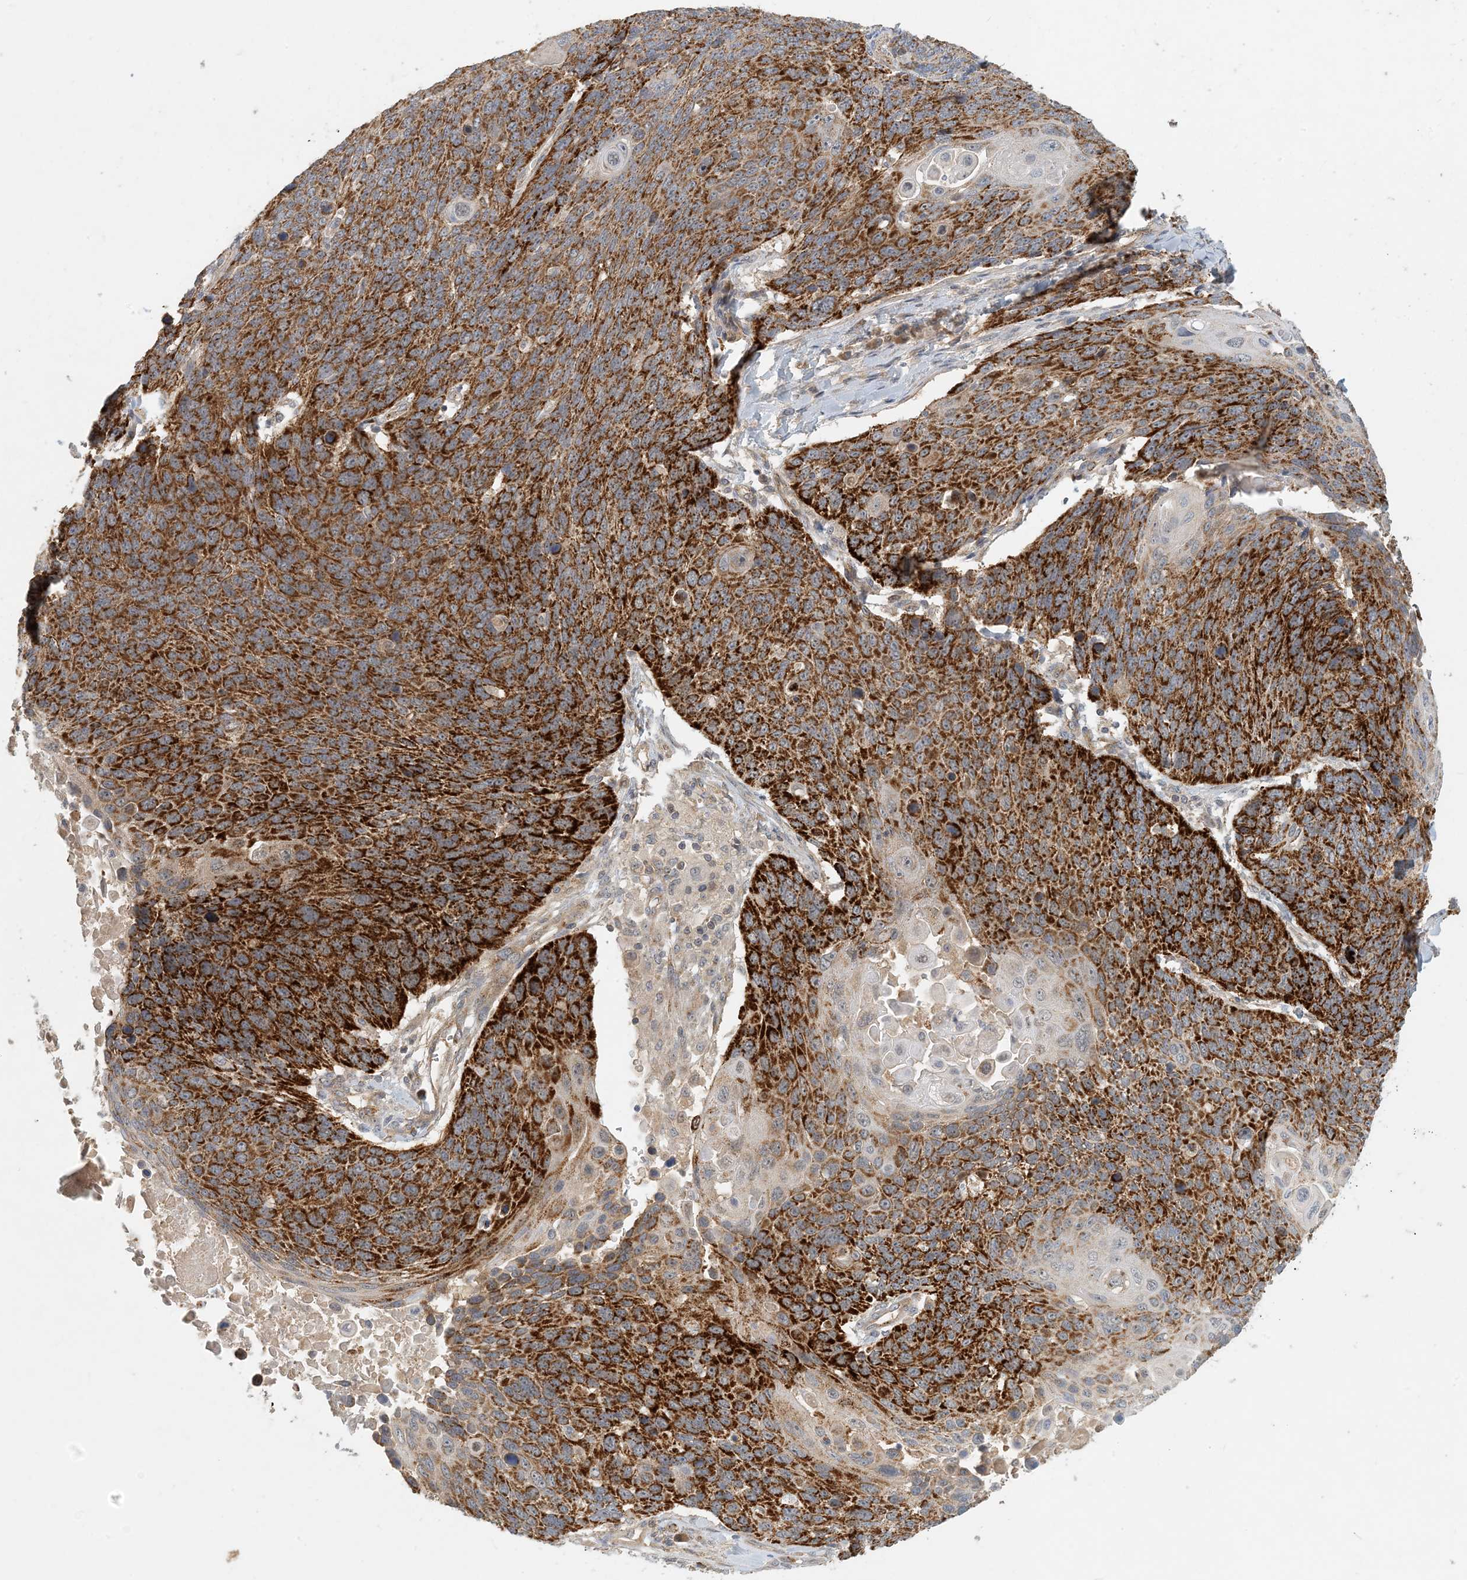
{"staining": {"intensity": "strong", "quantity": ">75%", "location": "cytoplasmic/membranous"}, "tissue": "lung cancer", "cell_type": "Tumor cells", "image_type": "cancer", "snomed": [{"axis": "morphology", "description": "Squamous cell carcinoma, NOS"}, {"axis": "topography", "description": "Lung"}], "caption": "A brown stain shows strong cytoplasmic/membranous staining of a protein in human lung cancer (squamous cell carcinoma) tumor cells.", "gene": "ZBTB3", "patient": {"sex": "male", "age": 66}}